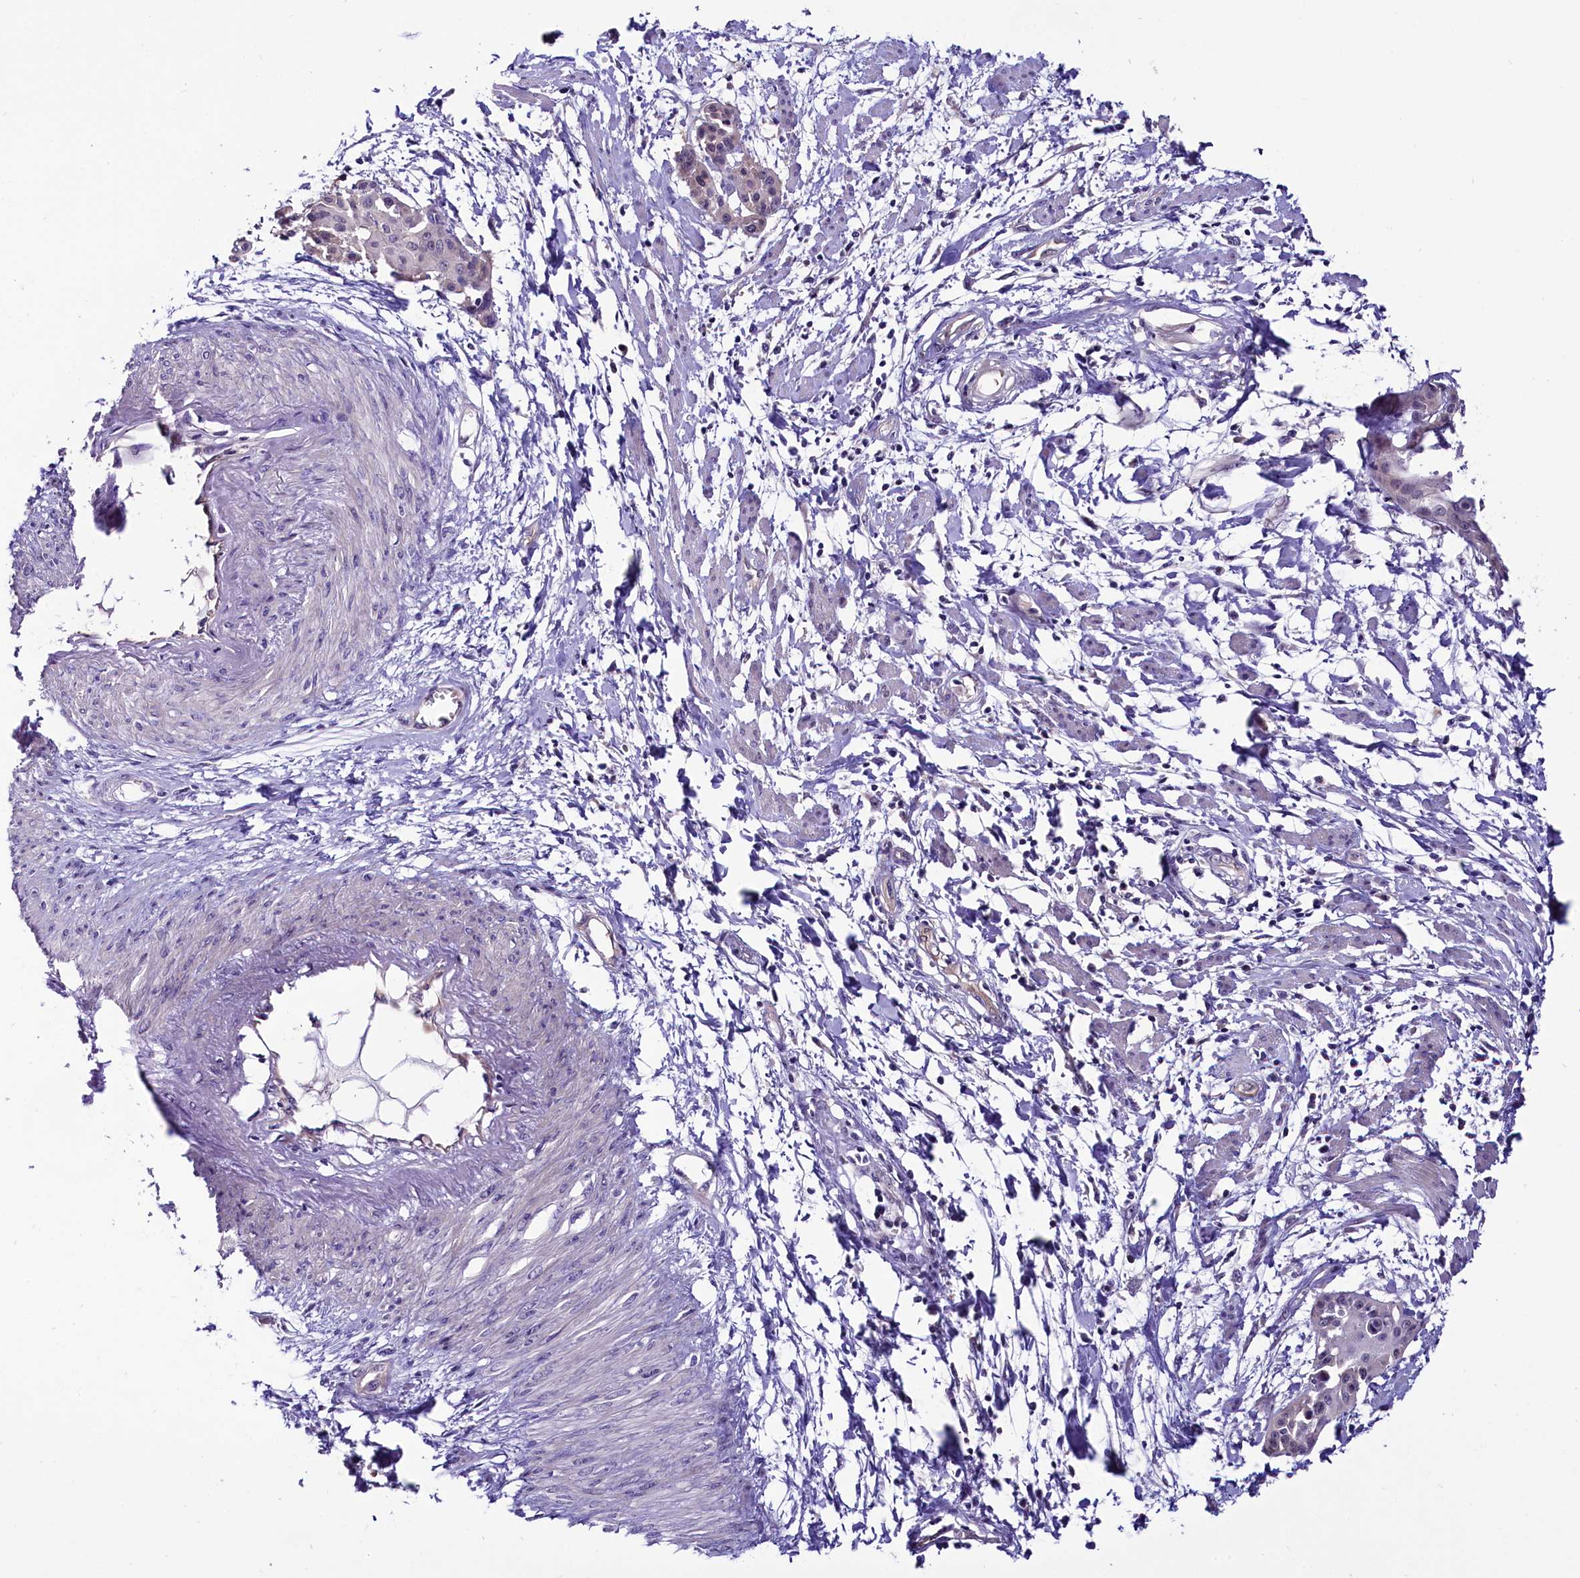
{"staining": {"intensity": "weak", "quantity": "<25%", "location": "cytoplasmic/membranous"}, "tissue": "cervical cancer", "cell_type": "Tumor cells", "image_type": "cancer", "snomed": [{"axis": "morphology", "description": "Squamous cell carcinoma, NOS"}, {"axis": "topography", "description": "Cervix"}], "caption": "Immunohistochemistry (IHC) of human cervical cancer shows no staining in tumor cells.", "gene": "C9orf40", "patient": {"sex": "female", "age": 57}}